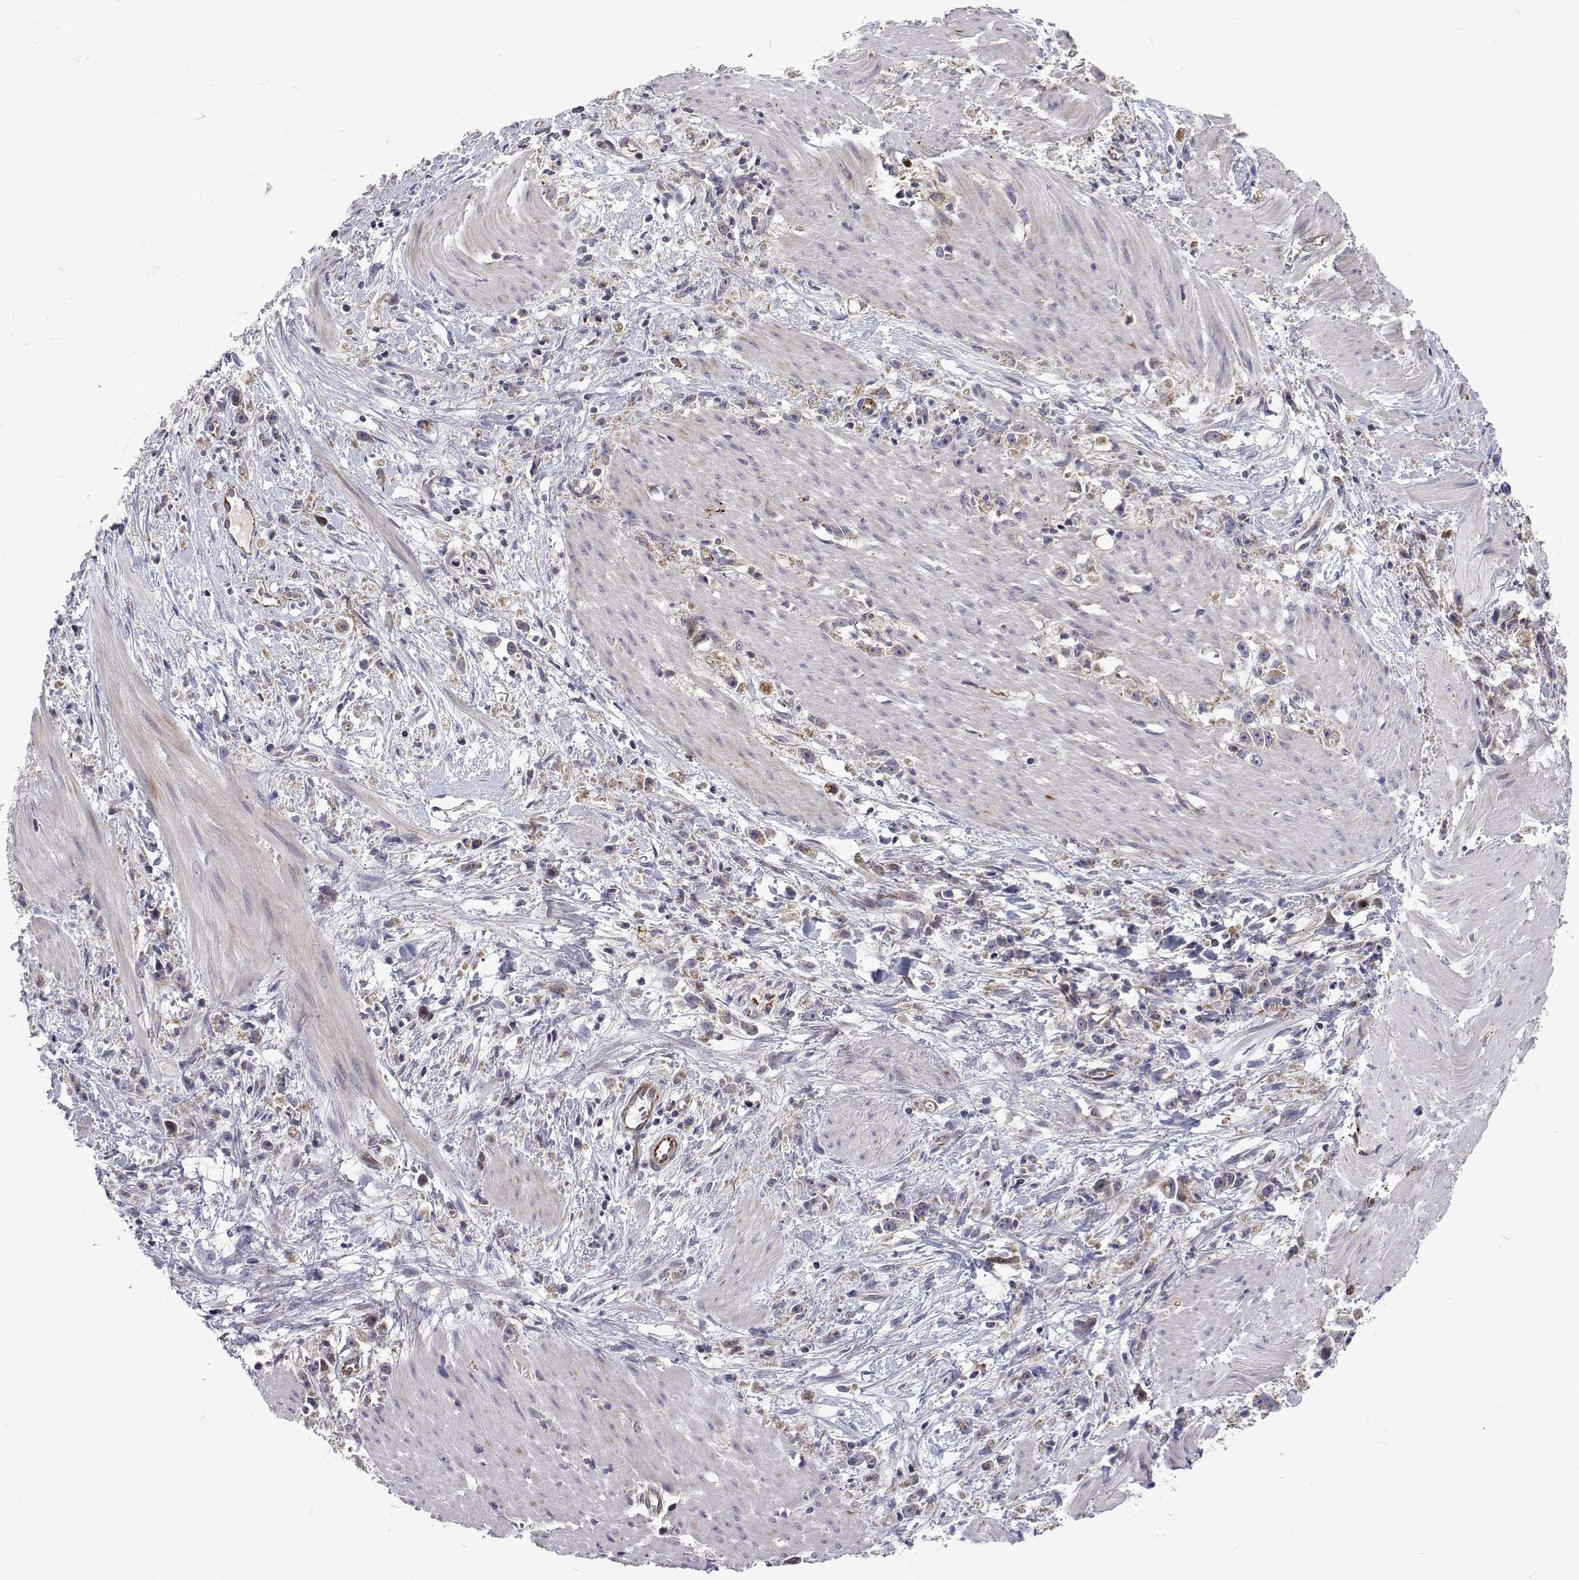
{"staining": {"intensity": "weak", "quantity": ">75%", "location": "cytoplasmic/membranous"}, "tissue": "stomach cancer", "cell_type": "Tumor cells", "image_type": "cancer", "snomed": [{"axis": "morphology", "description": "Adenocarcinoma, NOS"}, {"axis": "topography", "description": "Stomach"}], "caption": "Weak cytoplasmic/membranous staining for a protein is appreciated in approximately >75% of tumor cells of stomach adenocarcinoma using immunohistochemistry (IHC).", "gene": "DHTKD1", "patient": {"sex": "female", "age": 59}}